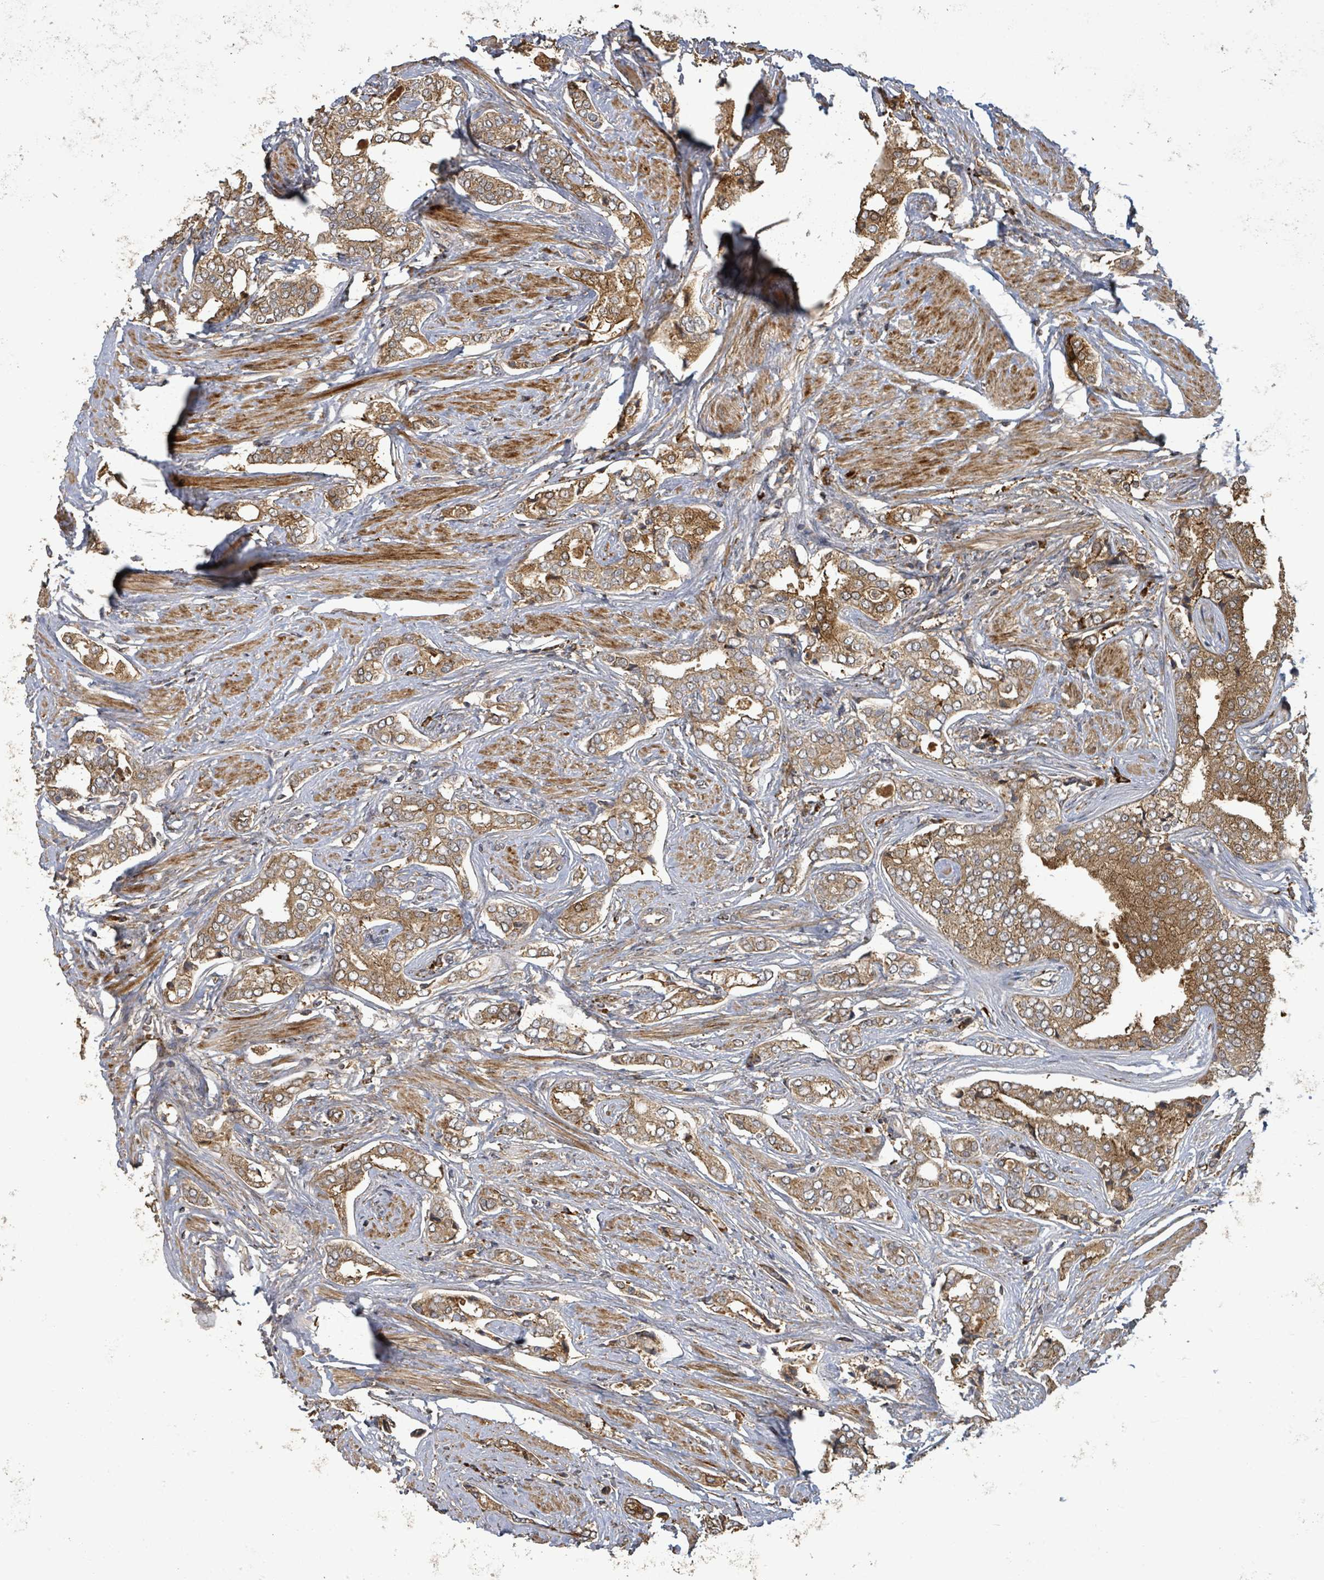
{"staining": {"intensity": "moderate", "quantity": ">75%", "location": "cytoplasmic/membranous"}, "tissue": "prostate cancer", "cell_type": "Tumor cells", "image_type": "cancer", "snomed": [{"axis": "morphology", "description": "Adenocarcinoma, High grade"}, {"axis": "topography", "description": "Prostate"}], "caption": "IHC image of neoplastic tissue: high-grade adenocarcinoma (prostate) stained using immunohistochemistry exhibits medium levels of moderate protein expression localized specifically in the cytoplasmic/membranous of tumor cells, appearing as a cytoplasmic/membranous brown color.", "gene": "STARD4", "patient": {"sex": "male", "age": 71}}